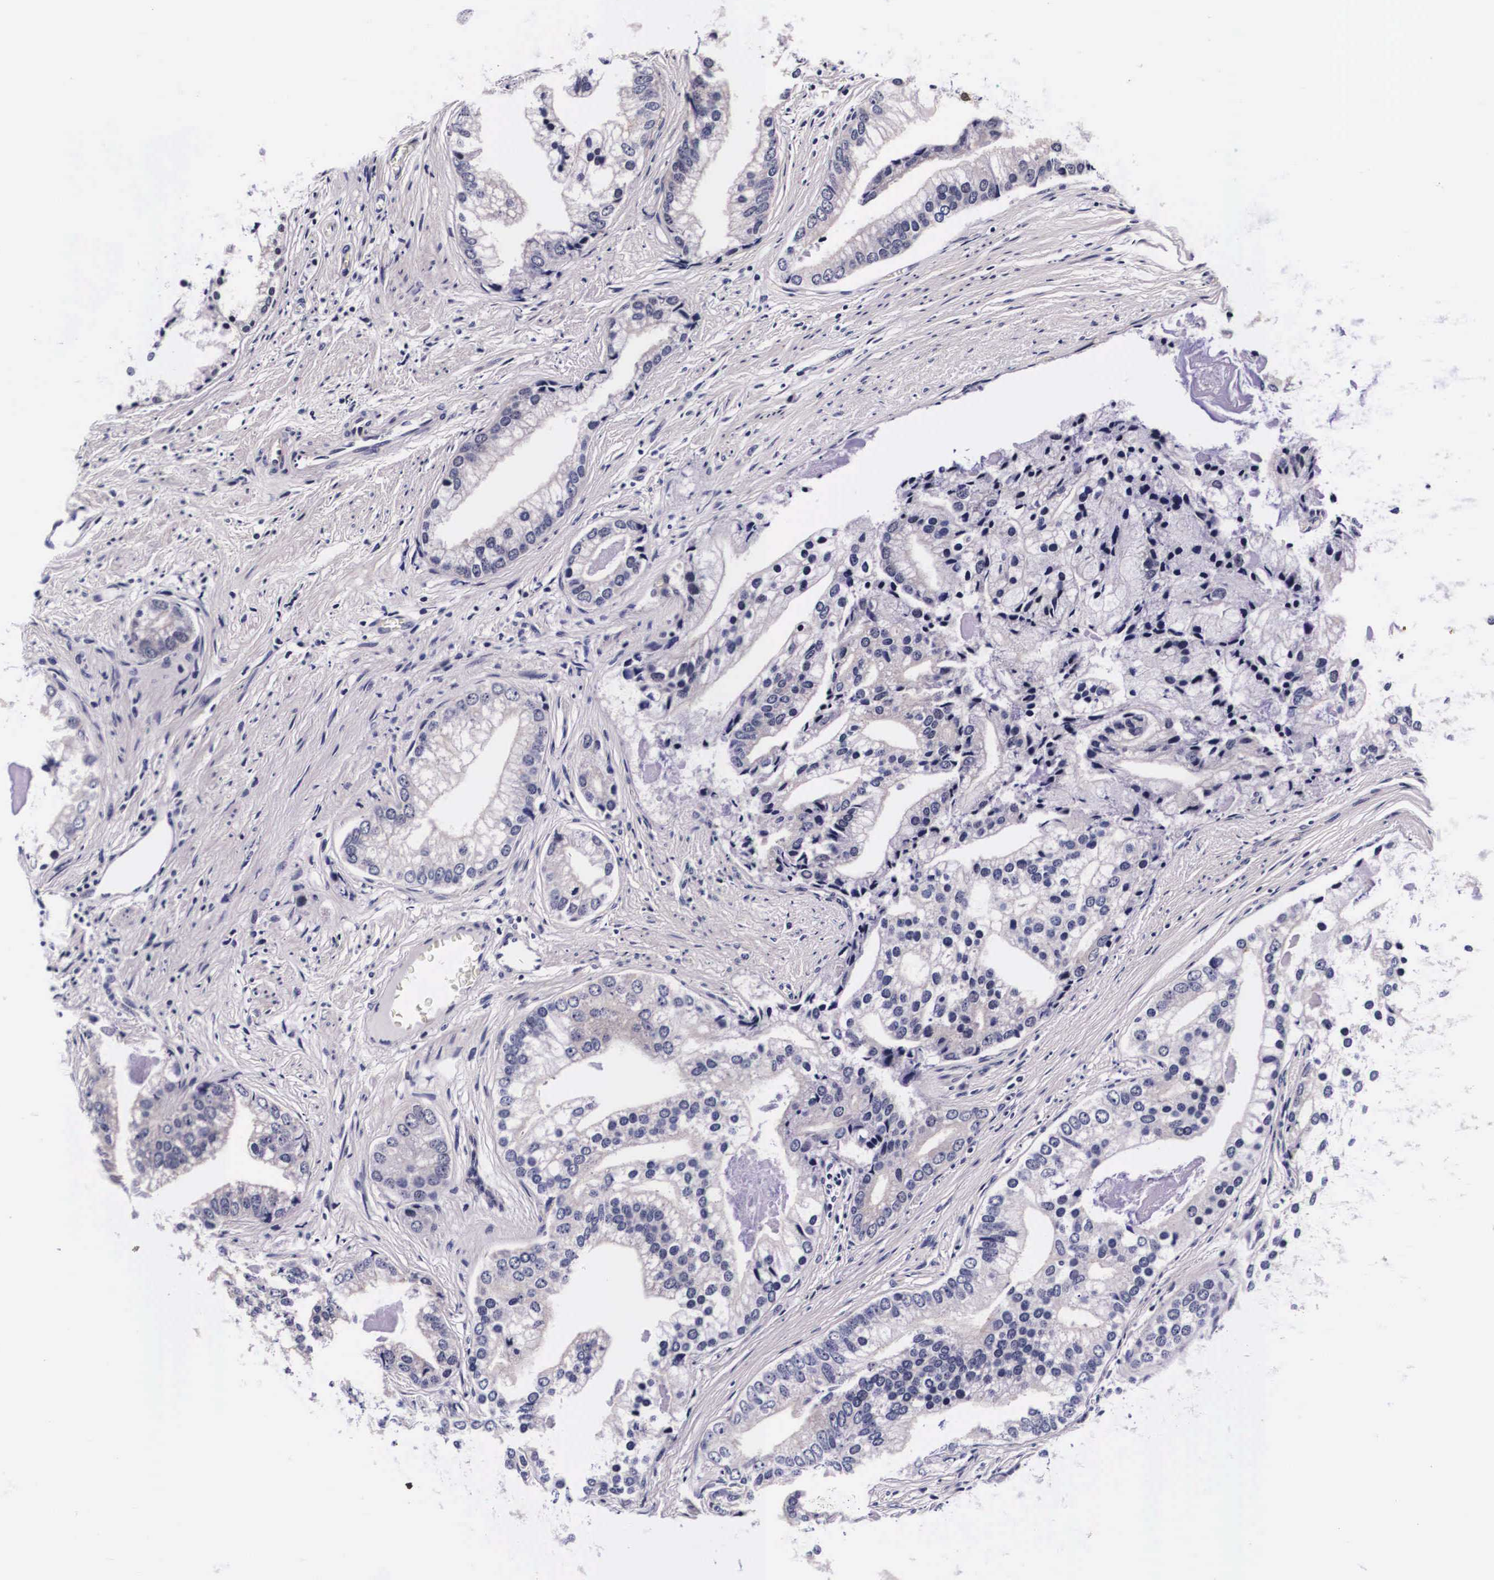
{"staining": {"intensity": "negative", "quantity": "none", "location": "none"}, "tissue": "prostate cancer", "cell_type": "Tumor cells", "image_type": "cancer", "snomed": [{"axis": "morphology", "description": "Adenocarcinoma, Low grade"}, {"axis": "topography", "description": "Prostate"}], "caption": "Protein analysis of prostate low-grade adenocarcinoma exhibits no significant positivity in tumor cells. (DAB immunohistochemistry (IHC) with hematoxylin counter stain).", "gene": "PHETA2", "patient": {"sex": "male", "age": 71}}